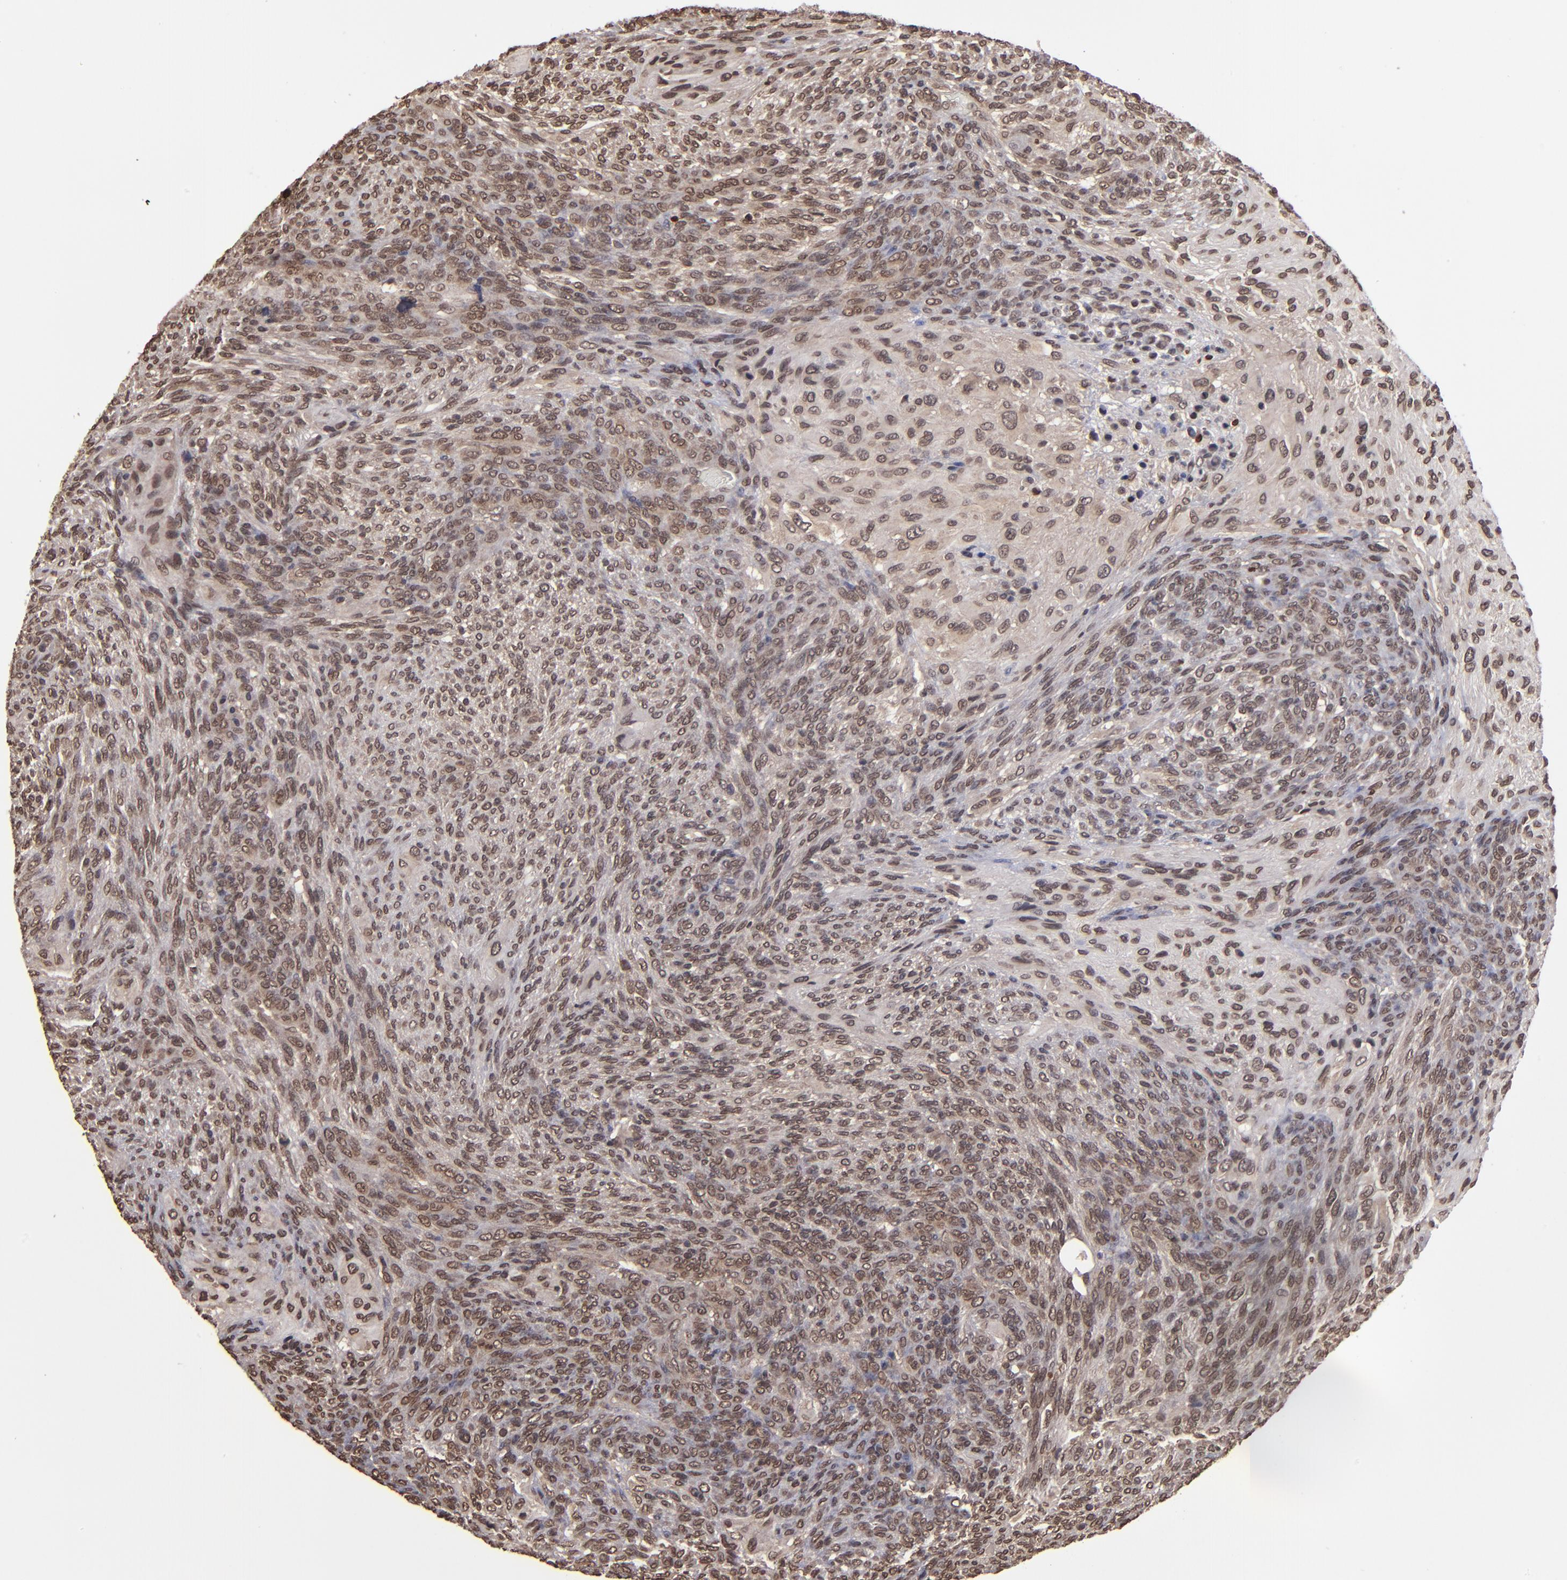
{"staining": {"intensity": "moderate", "quantity": ">75%", "location": "nuclear"}, "tissue": "glioma", "cell_type": "Tumor cells", "image_type": "cancer", "snomed": [{"axis": "morphology", "description": "Glioma, malignant, High grade"}, {"axis": "topography", "description": "Cerebral cortex"}], "caption": "Immunohistochemistry (IHC) of glioma shows medium levels of moderate nuclear staining in about >75% of tumor cells.", "gene": "AKT1", "patient": {"sex": "female", "age": 55}}